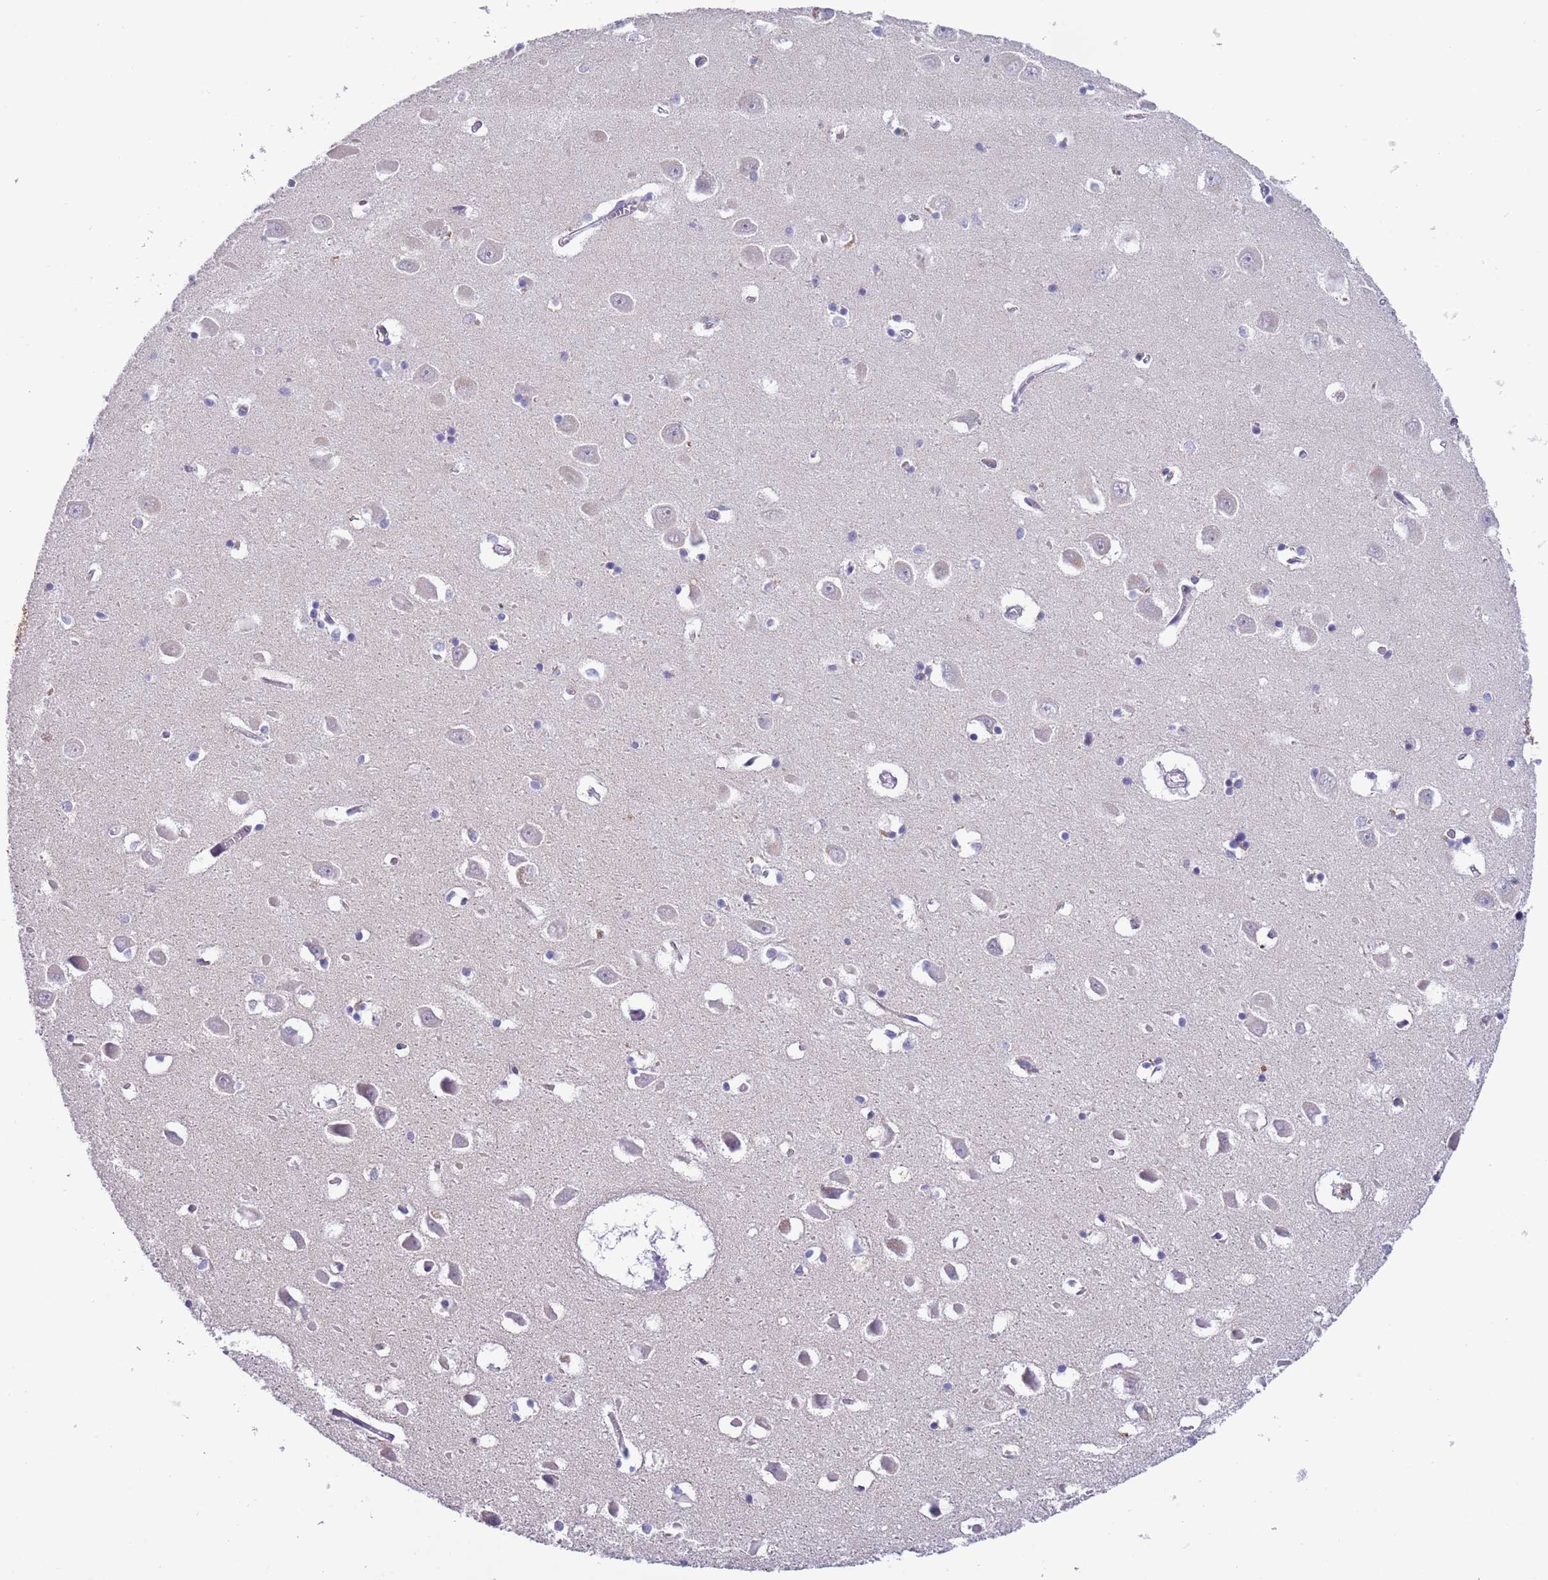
{"staining": {"intensity": "negative", "quantity": "none", "location": "none"}, "tissue": "hippocampus", "cell_type": "Glial cells", "image_type": "normal", "snomed": [{"axis": "morphology", "description": "Normal tissue, NOS"}, {"axis": "topography", "description": "Hippocampus"}], "caption": "An immunohistochemistry (IHC) histopathology image of benign hippocampus is shown. There is no staining in glial cells of hippocampus. The staining is performed using DAB brown chromogen with nuclei counter-stained in using hematoxylin.", "gene": "PIMREG", "patient": {"sex": "male", "age": 70}}